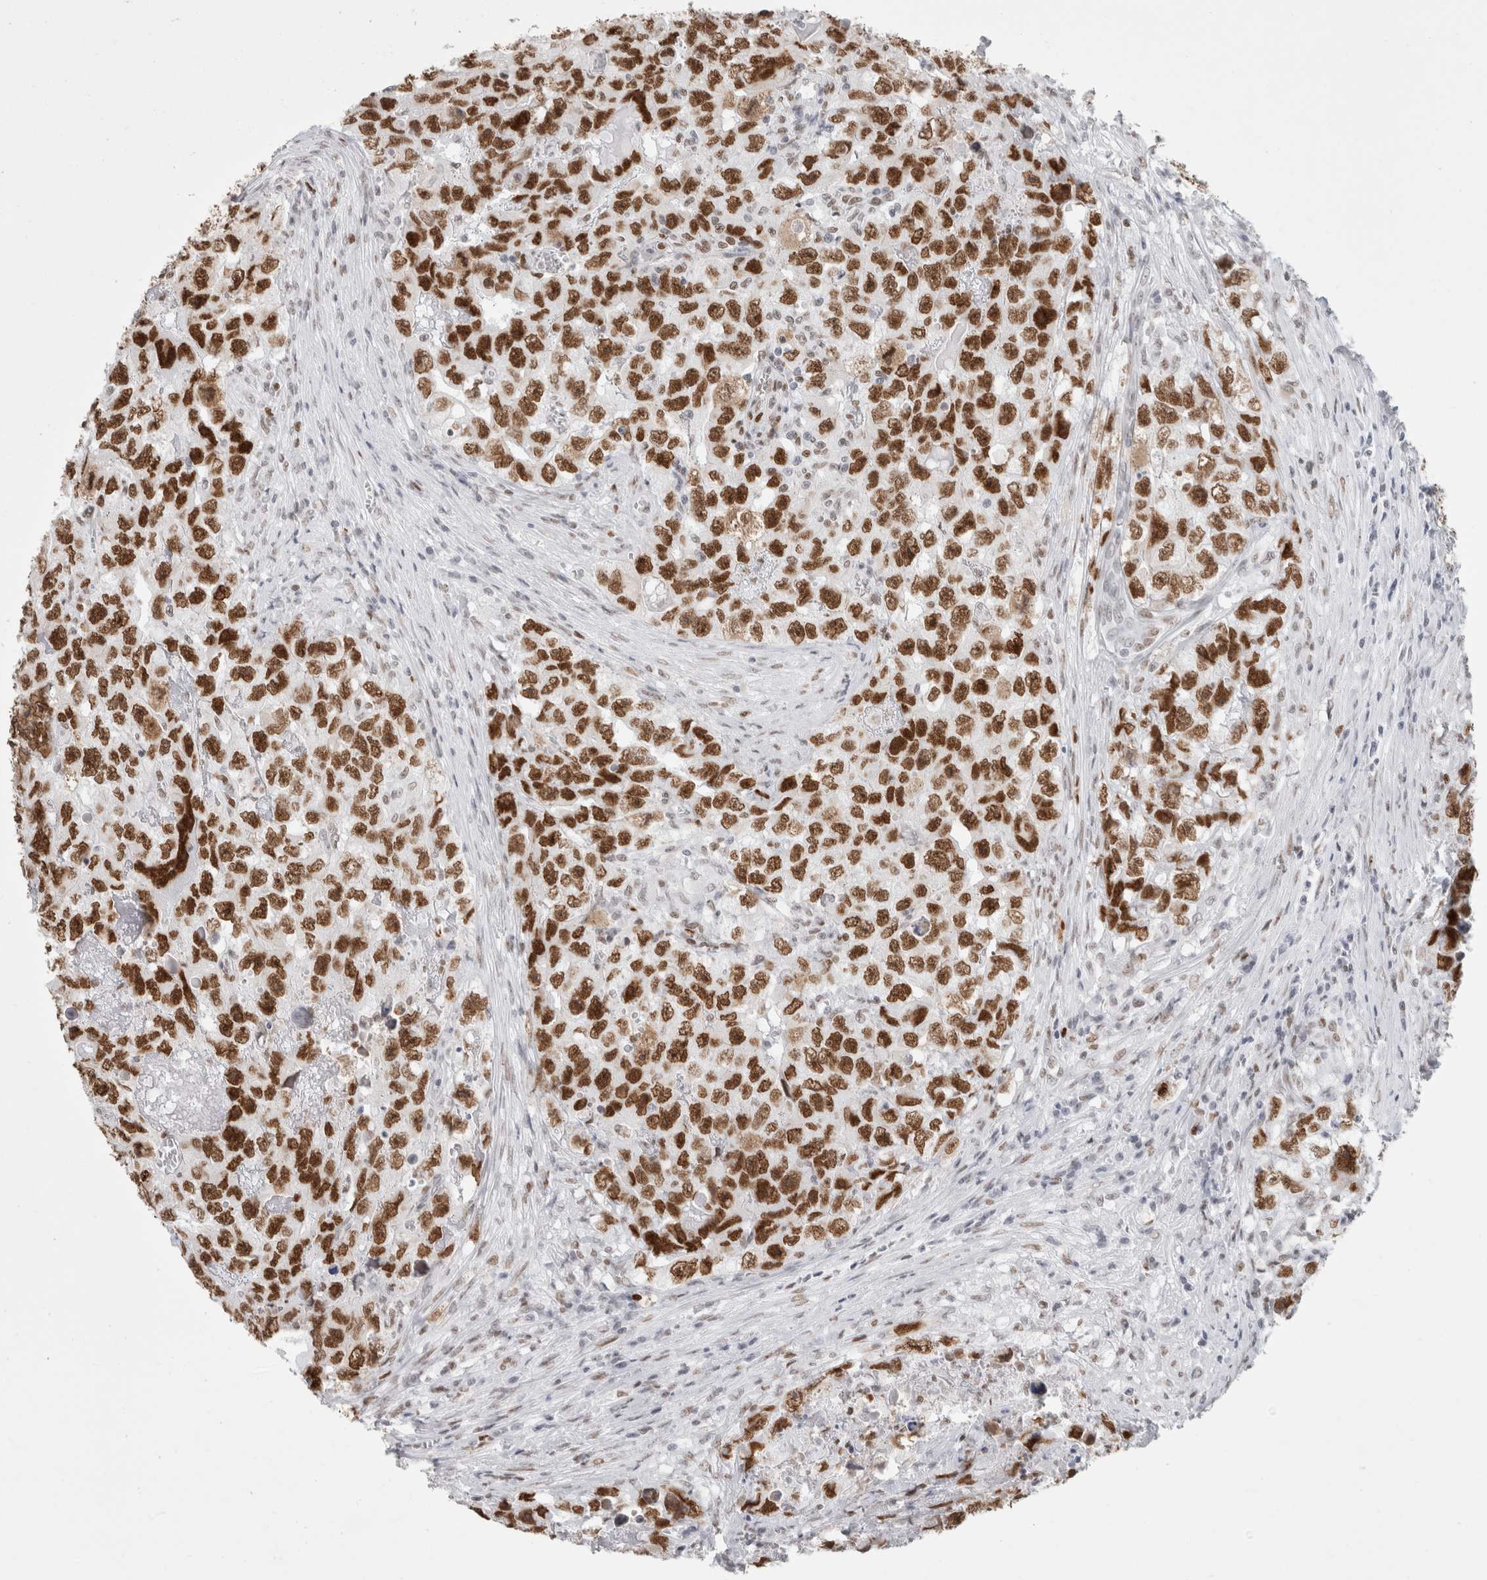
{"staining": {"intensity": "strong", "quantity": ">75%", "location": "nuclear"}, "tissue": "testis cancer", "cell_type": "Tumor cells", "image_type": "cancer", "snomed": [{"axis": "morphology", "description": "Seminoma, NOS"}, {"axis": "morphology", "description": "Carcinoma, Embryonal, NOS"}, {"axis": "topography", "description": "Testis"}], "caption": "There is high levels of strong nuclear staining in tumor cells of embryonal carcinoma (testis), as demonstrated by immunohistochemical staining (brown color).", "gene": "SMARCC1", "patient": {"sex": "male", "age": 43}}